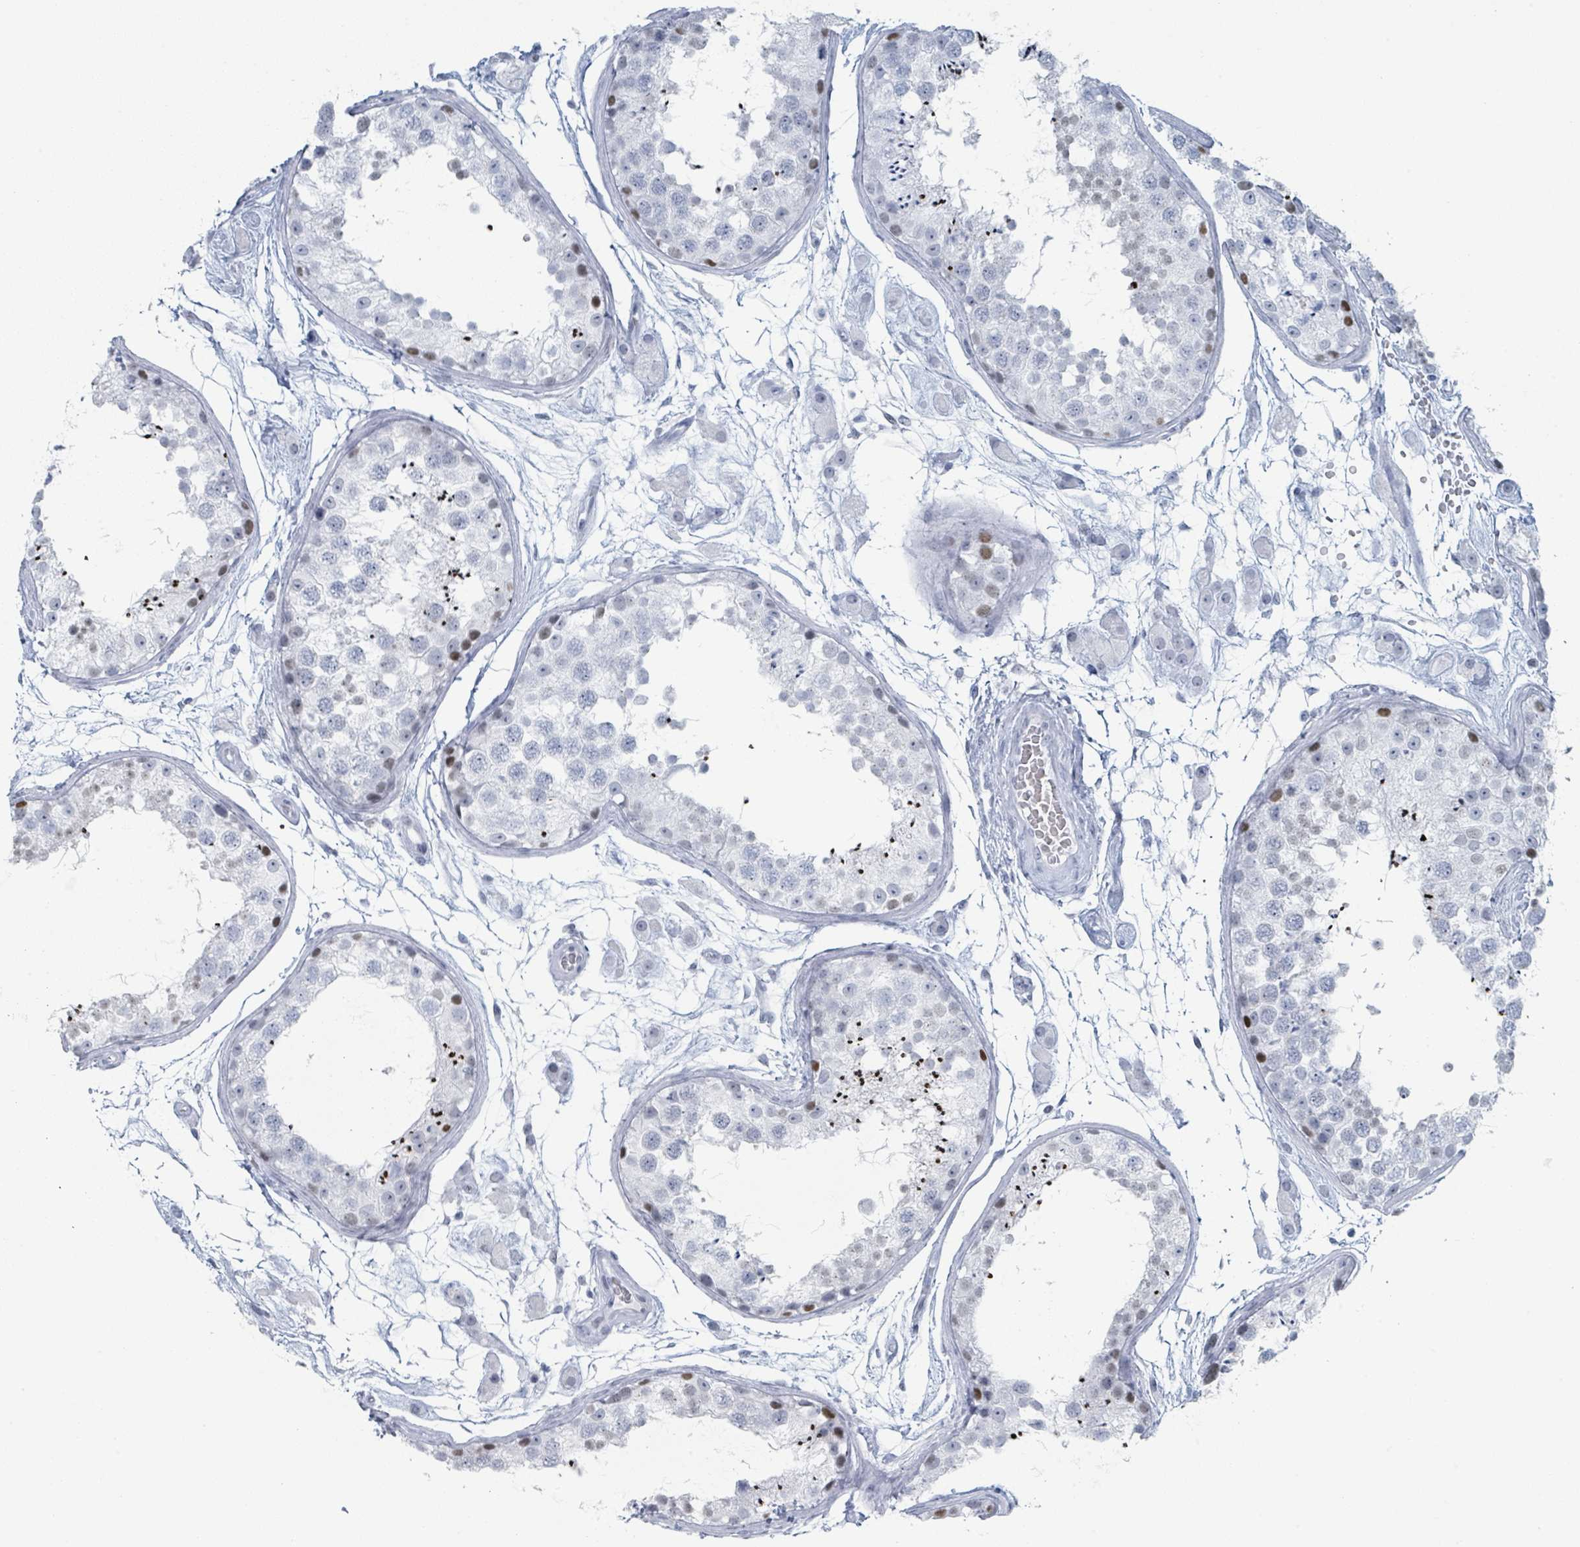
{"staining": {"intensity": "moderate", "quantity": "<25%", "location": "nuclear"}, "tissue": "testis", "cell_type": "Cells in seminiferous ducts", "image_type": "normal", "snomed": [{"axis": "morphology", "description": "Normal tissue, NOS"}, {"axis": "topography", "description": "Testis"}], "caption": "Moderate nuclear protein positivity is seen in approximately <25% of cells in seminiferous ducts in testis. (DAB (3,3'-diaminobenzidine) IHC with brightfield microscopy, high magnification).", "gene": "GPR15LG", "patient": {"sex": "male", "age": 25}}